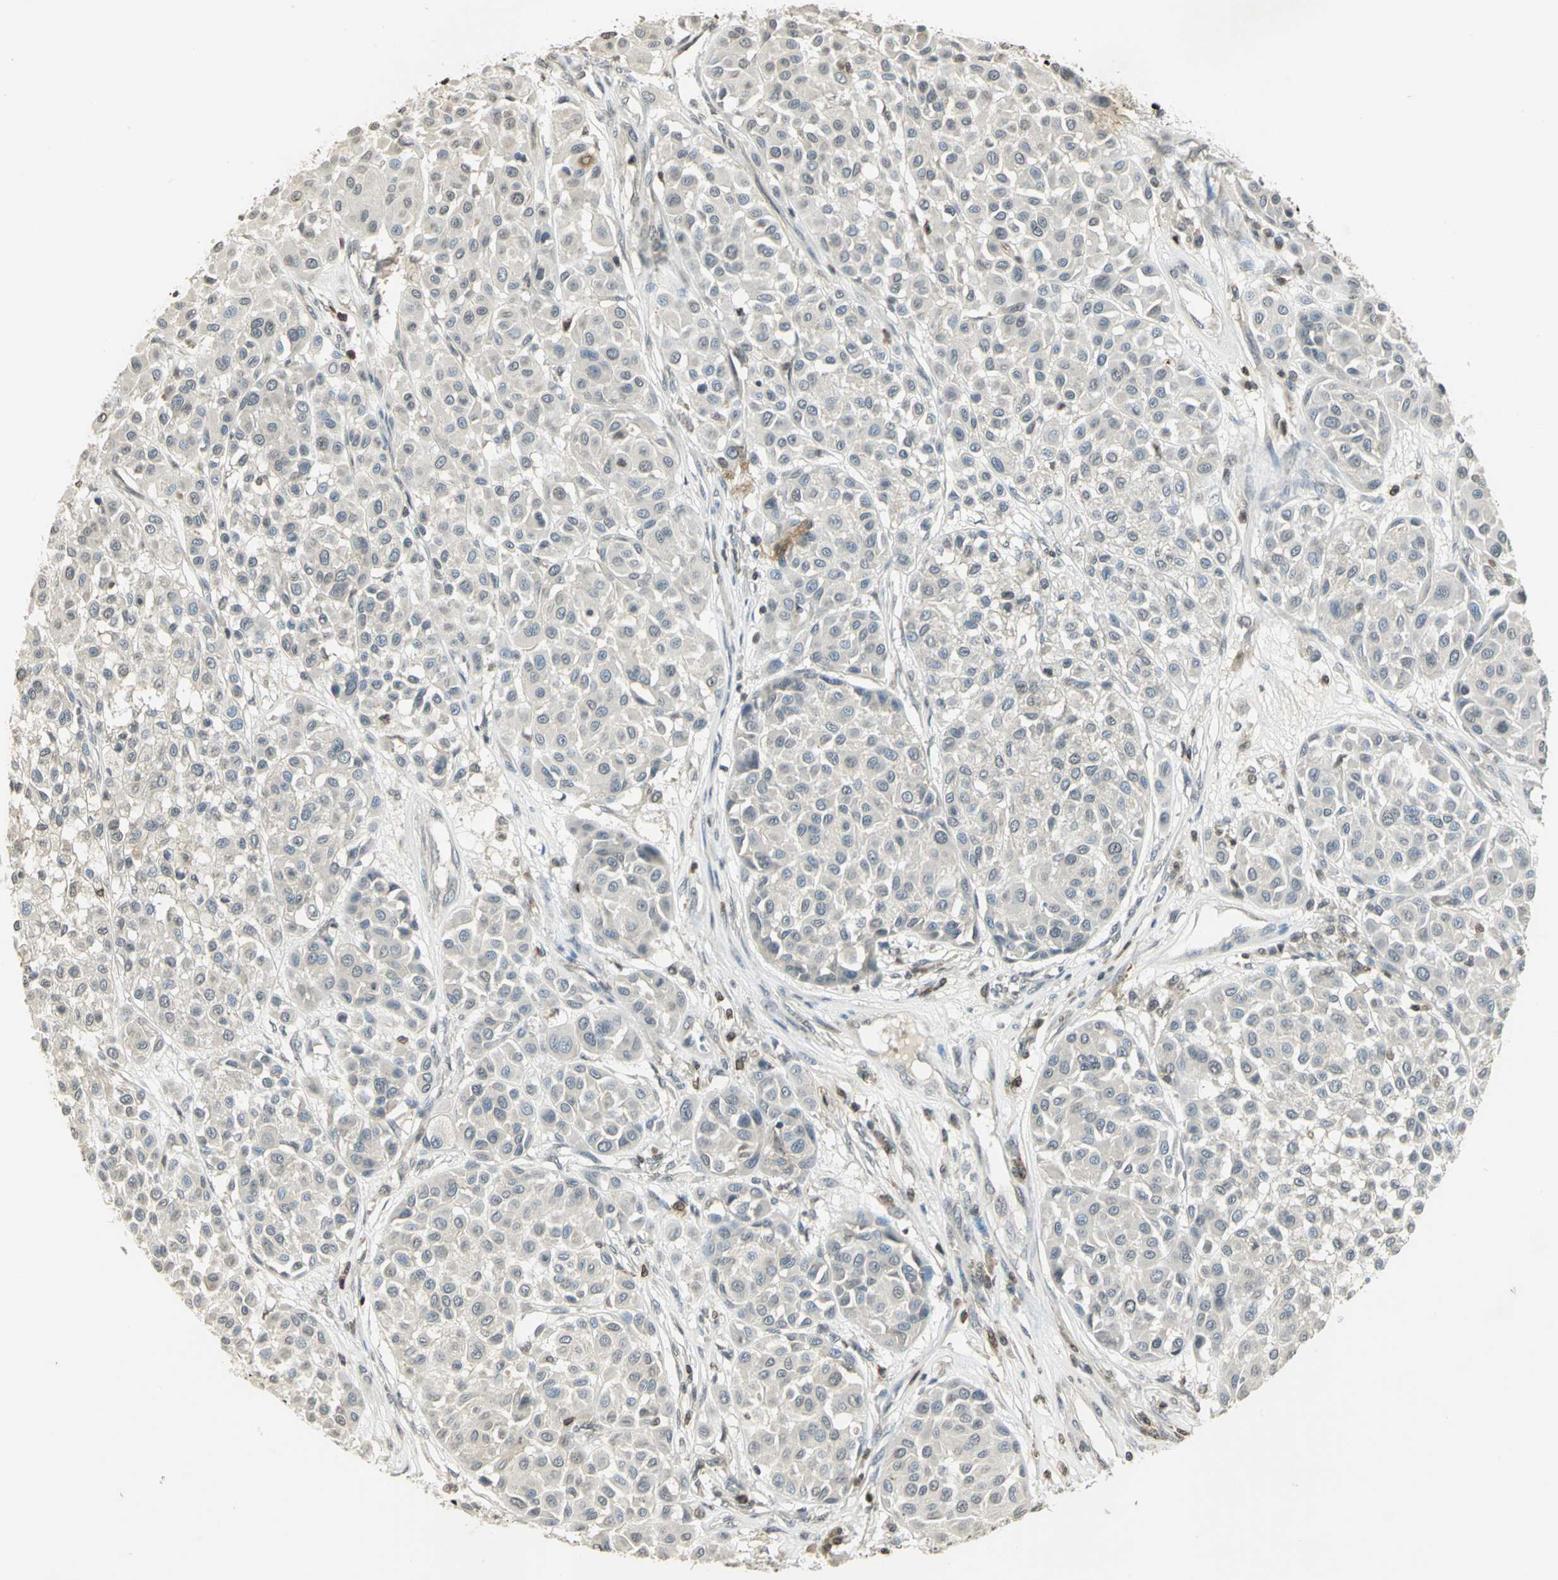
{"staining": {"intensity": "negative", "quantity": "none", "location": "none"}, "tissue": "melanoma", "cell_type": "Tumor cells", "image_type": "cancer", "snomed": [{"axis": "morphology", "description": "Malignant melanoma, Metastatic site"}, {"axis": "topography", "description": "Soft tissue"}], "caption": "Malignant melanoma (metastatic site) was stained to show a protein in brown. There is no significant expression in tumor cells.", "gene": "IL16", "patient": {"sex": "male", "age": 41}}